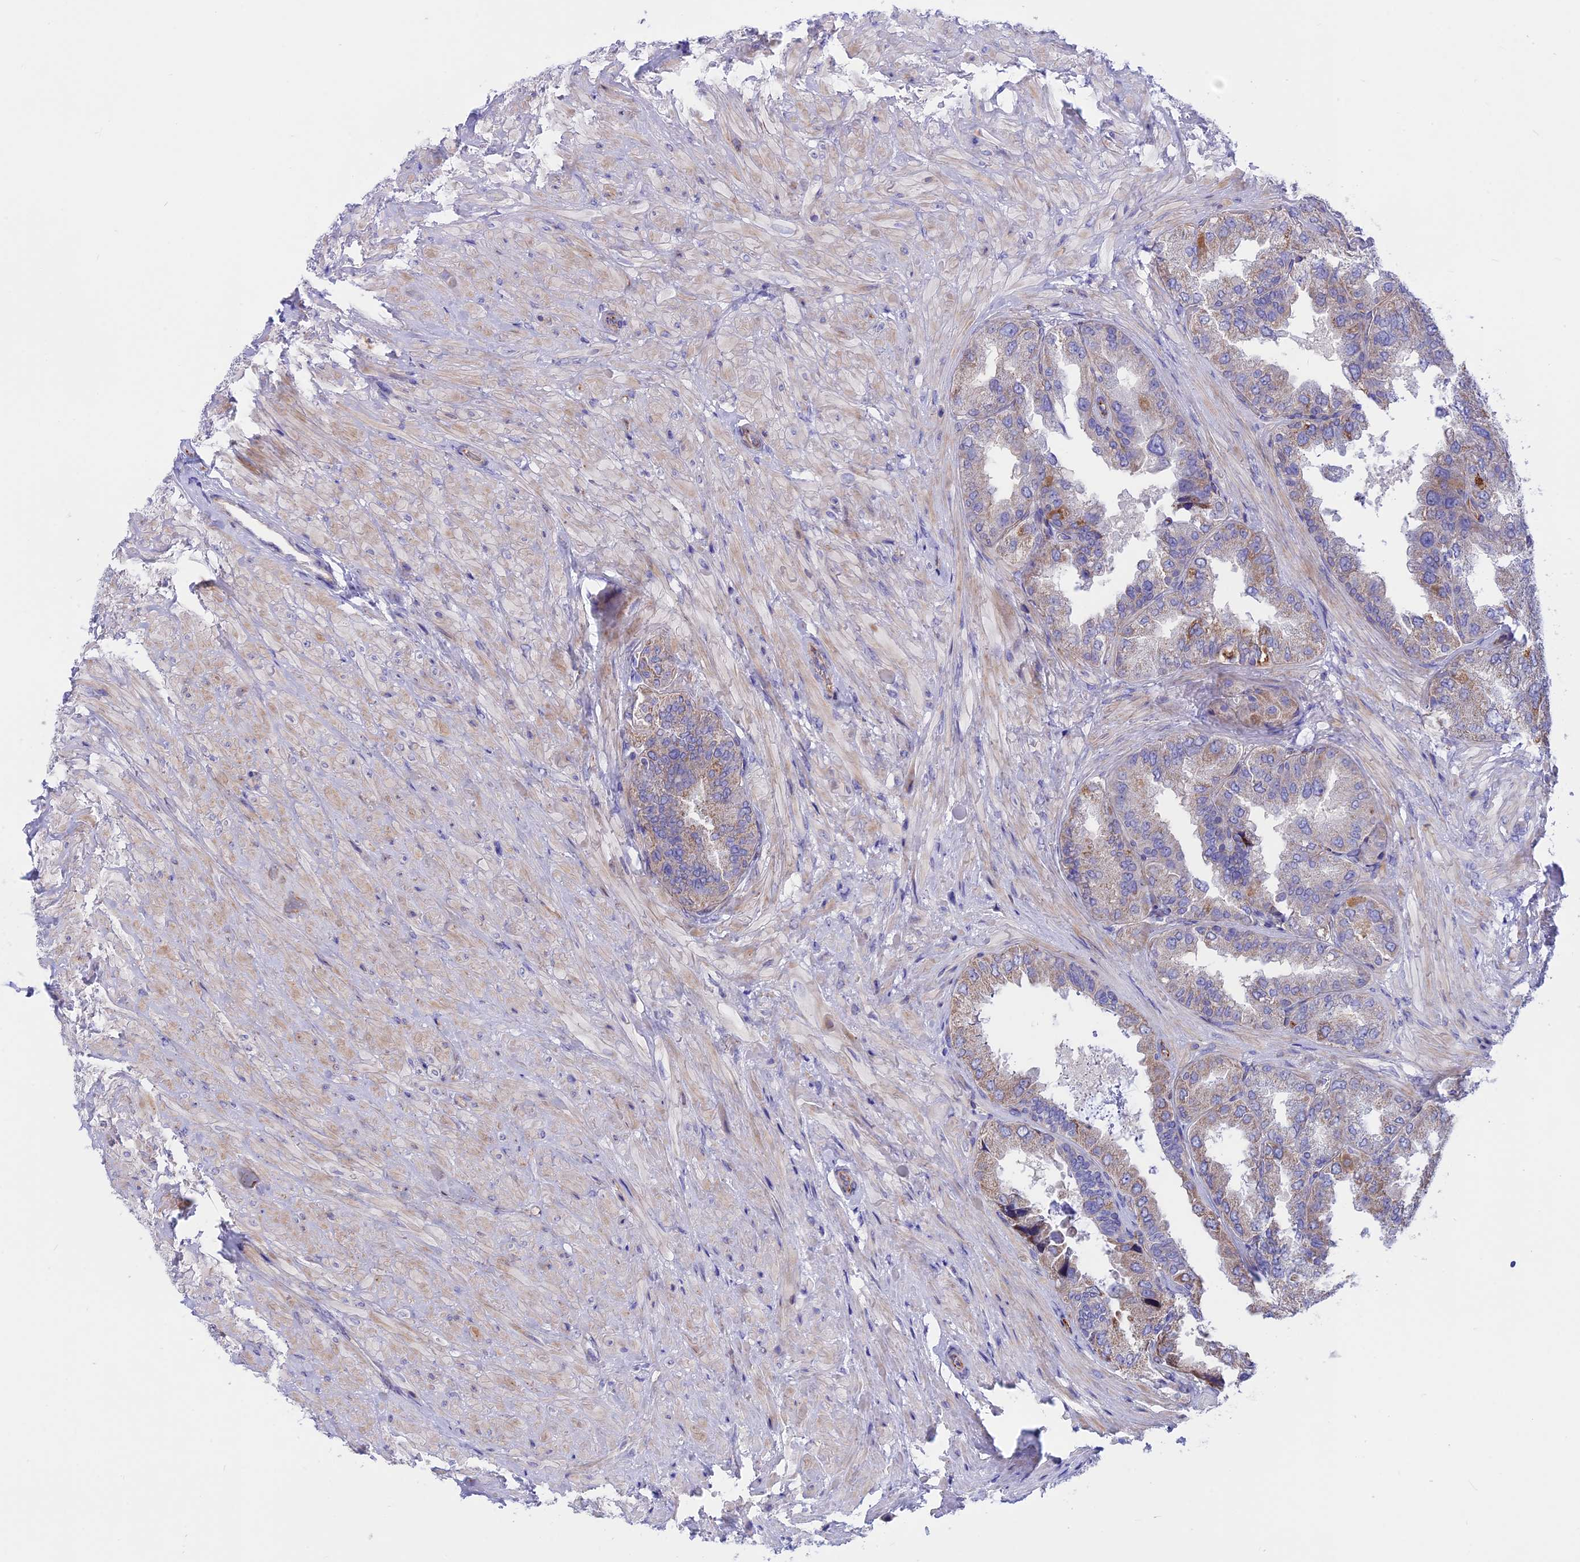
{"staining": {"intensity": "weak", "quantity": "25%-75%", "location": "cytoplasmic/membranous"}, "tissue": "seminal vesicle", "cell_type": "Glandular cells", "image_type": "normal", "snomed": [{"axis": "morphology", "description": "Normal tissue, NOS"}, {"axis": "topography", "description": "Seminal veicle"}, {"axis": "topography", "description": "Peripheral nerve tissue"}], "caption": "Glandular cells display weak cytoplasmic/membranous positivity in about 25%-75% of cells in normal seminal vesicle.", "gene": "TMEM138", "patient": {"sex": "male", "age": 63}}